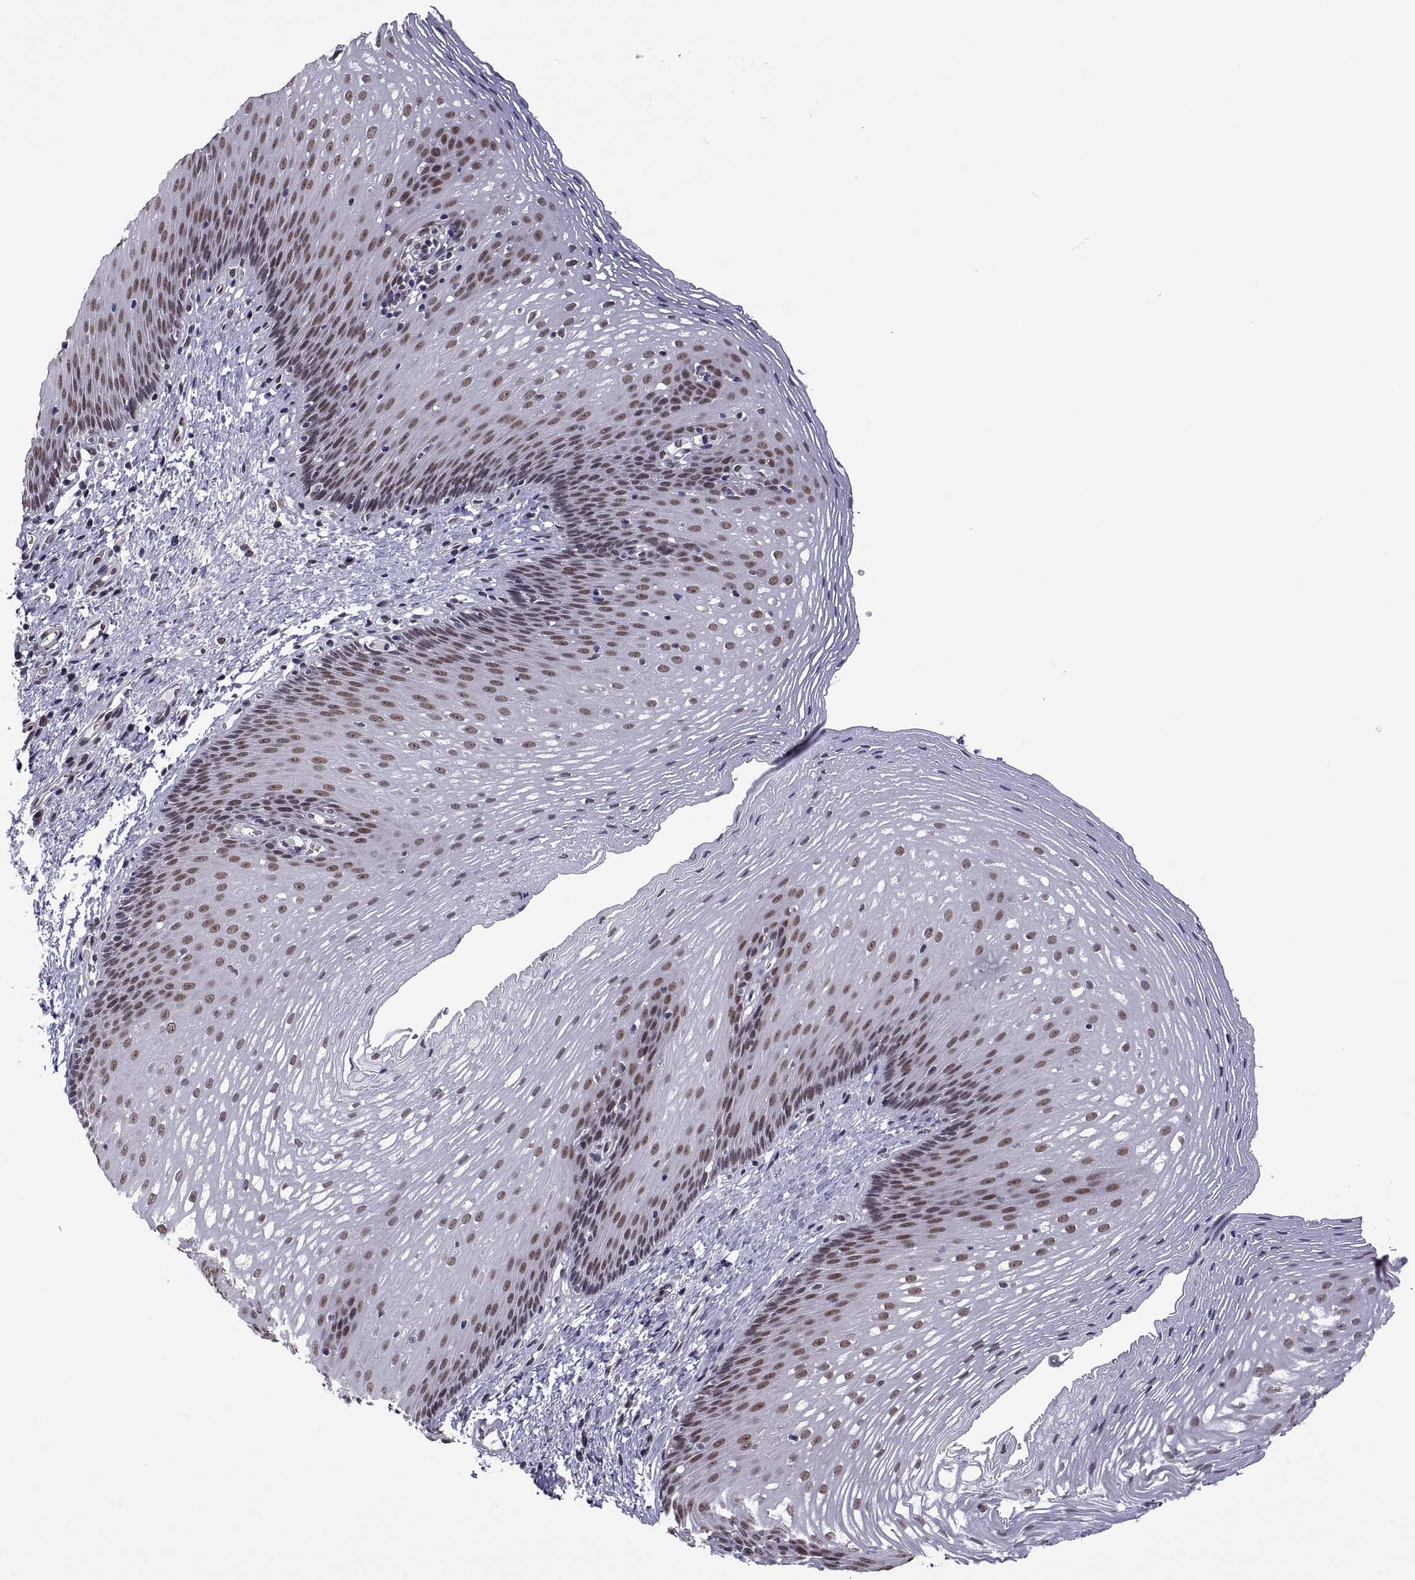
{"staining": {"intensity": "moderate", "quantity": "25%-75%", "location": "nuclear"}, "tissue": "esophagus", "cell_type": "Squamous epithelial cells", "image_type": "normal", "snomed": [{"axis": "morphology", "description": "Normal tissue, NOS"}, {"axis": "topography", "description": "Esophagus"}], "caption": "Immunohistochemical staining of unremarkable human esophagus reveals moderate nuclear protein staining in approximately 25%-75% of squamous epithelial cells.", "gene": "NR4A1", "patient": {"sex": "male", "age": 76}}